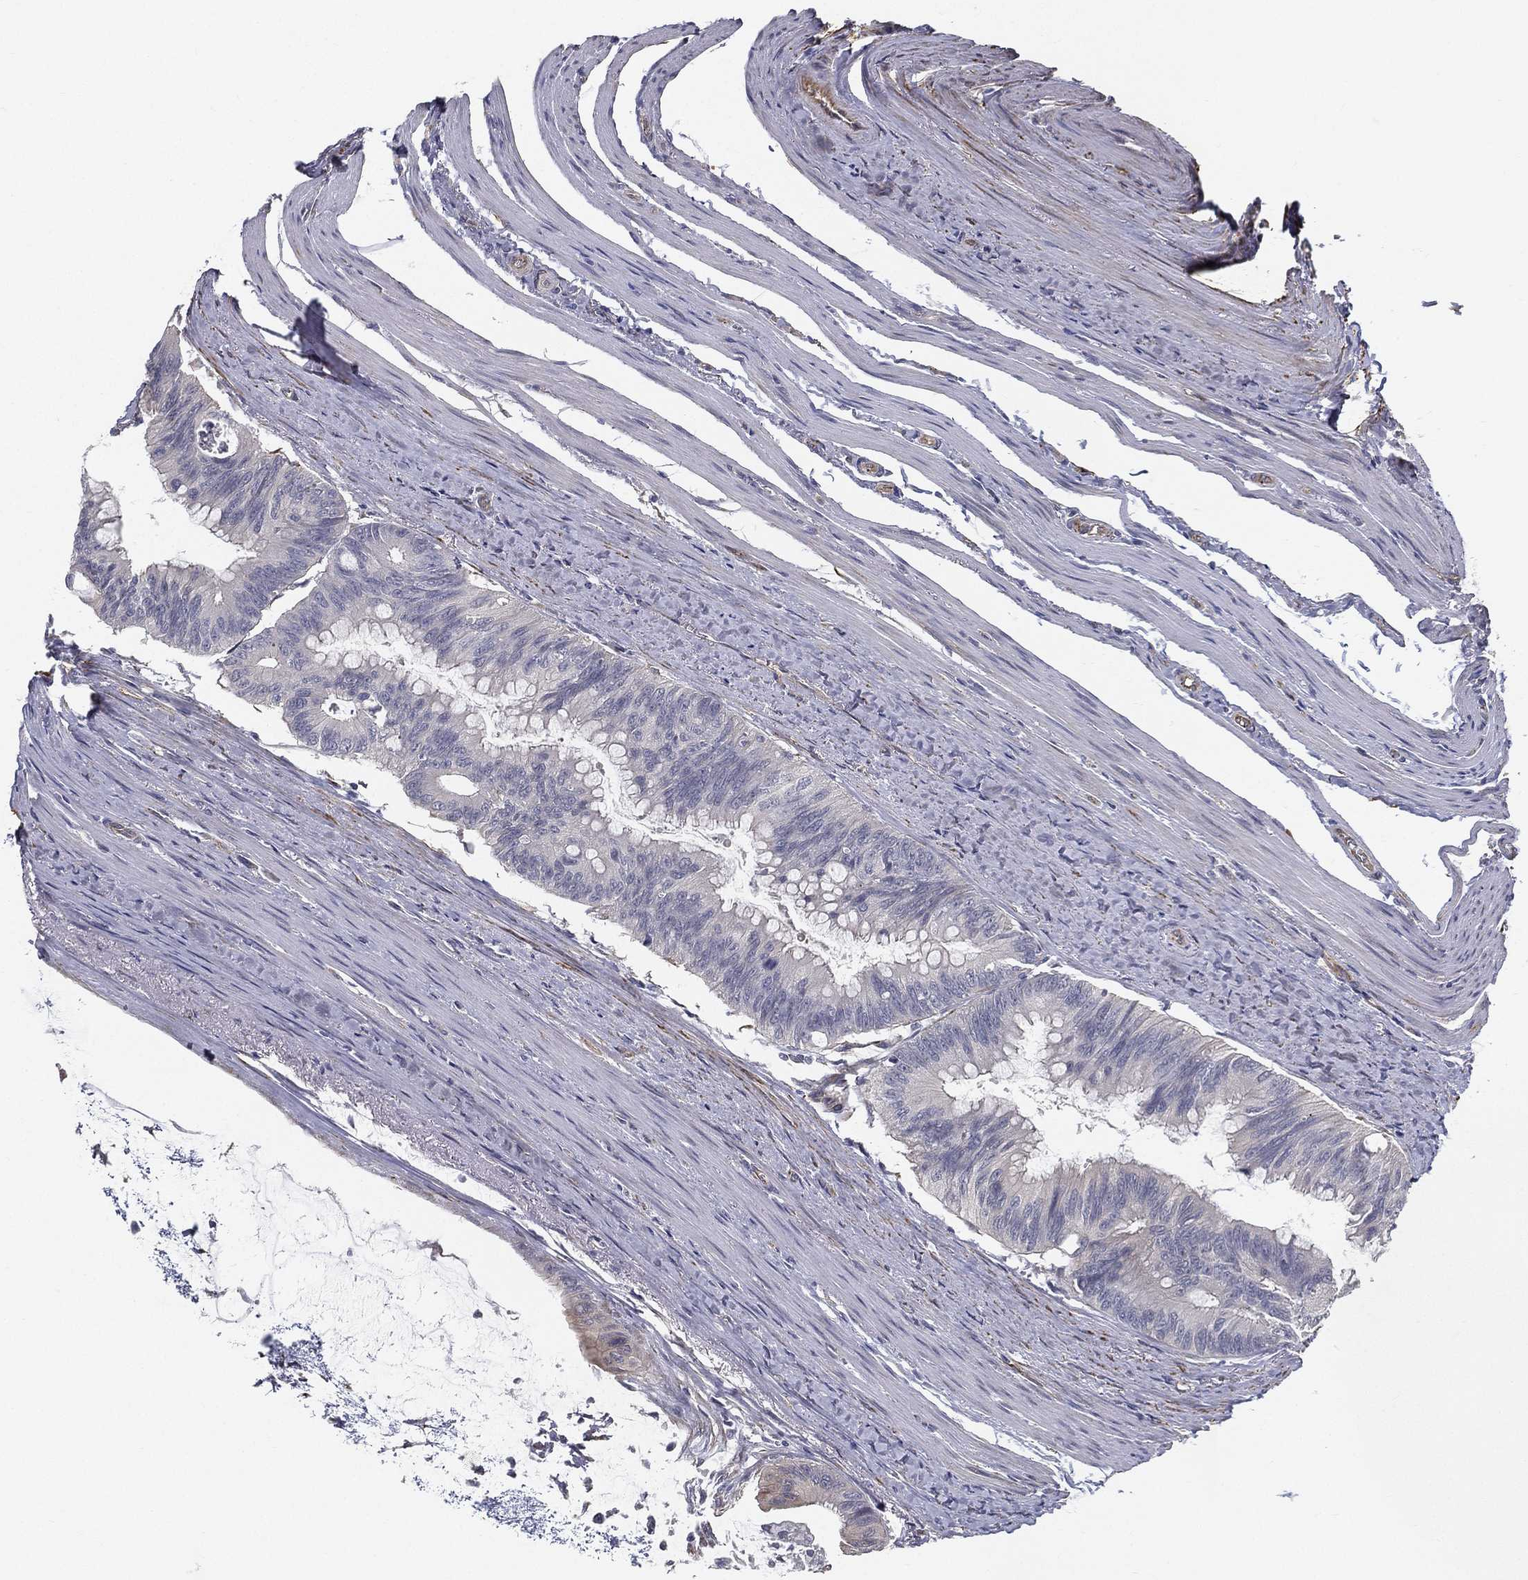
{"staining": {"intensity": "negative", "quantity": "none", "location": "none"}, "tissue": "colorectal cancer", "cell_type": "Tumor cells", "image_type": "cancer", "snomed": [{"axis": "morphology", "description": "Normal tissue, NOS"}, {"axis": "morphology", "description": "Adenocarcinoma, NOS"}, {"axis": "topography", "description": "Colon"}], "caption": "The image exhibits no significant staining in tumor cells of colorectal cancer.", "gene": "LRRC56", "patient": {"sex": "male", "age": 65}}